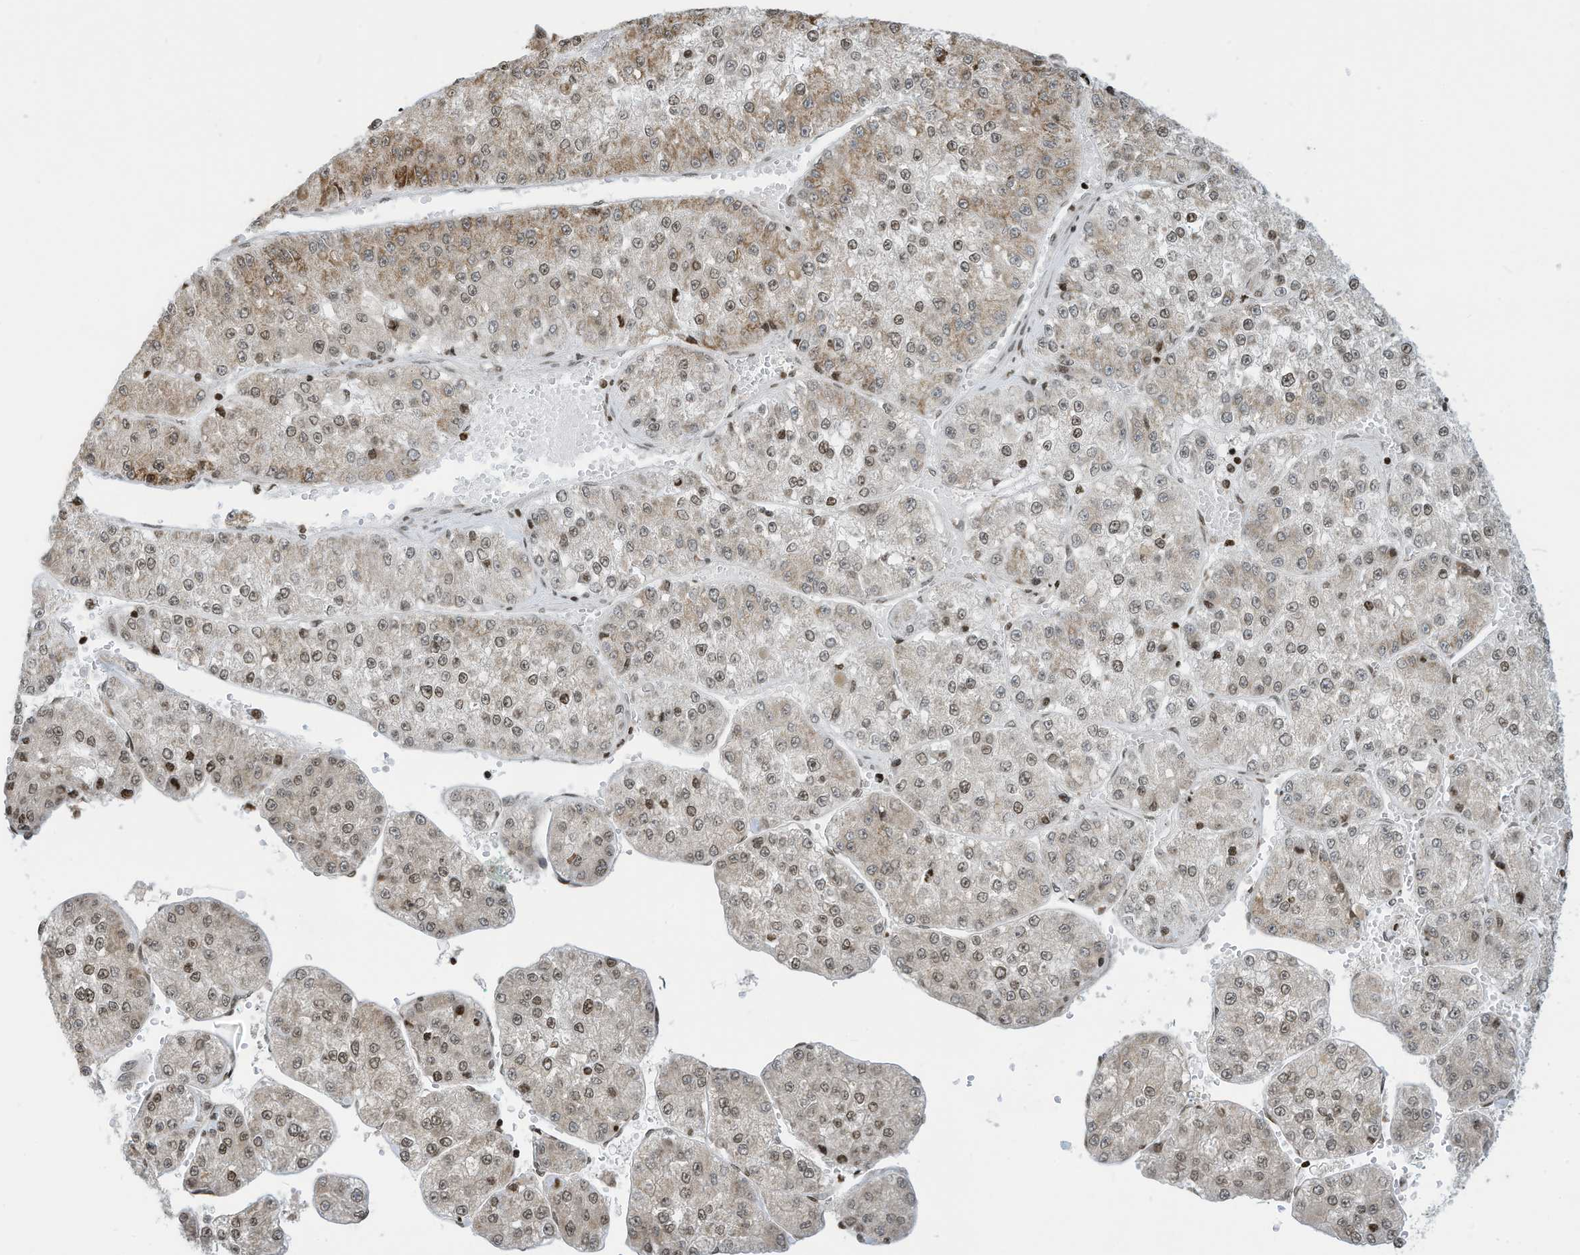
{"staining": {"intensity": "moderate", "quantity": "25%-75%", "location": "cytoplasmic/membranous,nuclear"}, "tissue": "liver cancer", "cell_type": "Tumor cells", "image_type": "cancer", "snomed": [{"axis": "morphology", "description": "Carcinoma, Hepatocellular, NOS"}, {"axis": "topography", "description": "Liver"}], "caption": "Moderate cytoplasmic/membranous and nuclear positivity for a protein is appreciated in about 25%-75% of tumor cells of hepatocellular carcinoma (liver) using IHC.", "gene": "ADI1", "patient": {"sex": "female", "age": 73}}